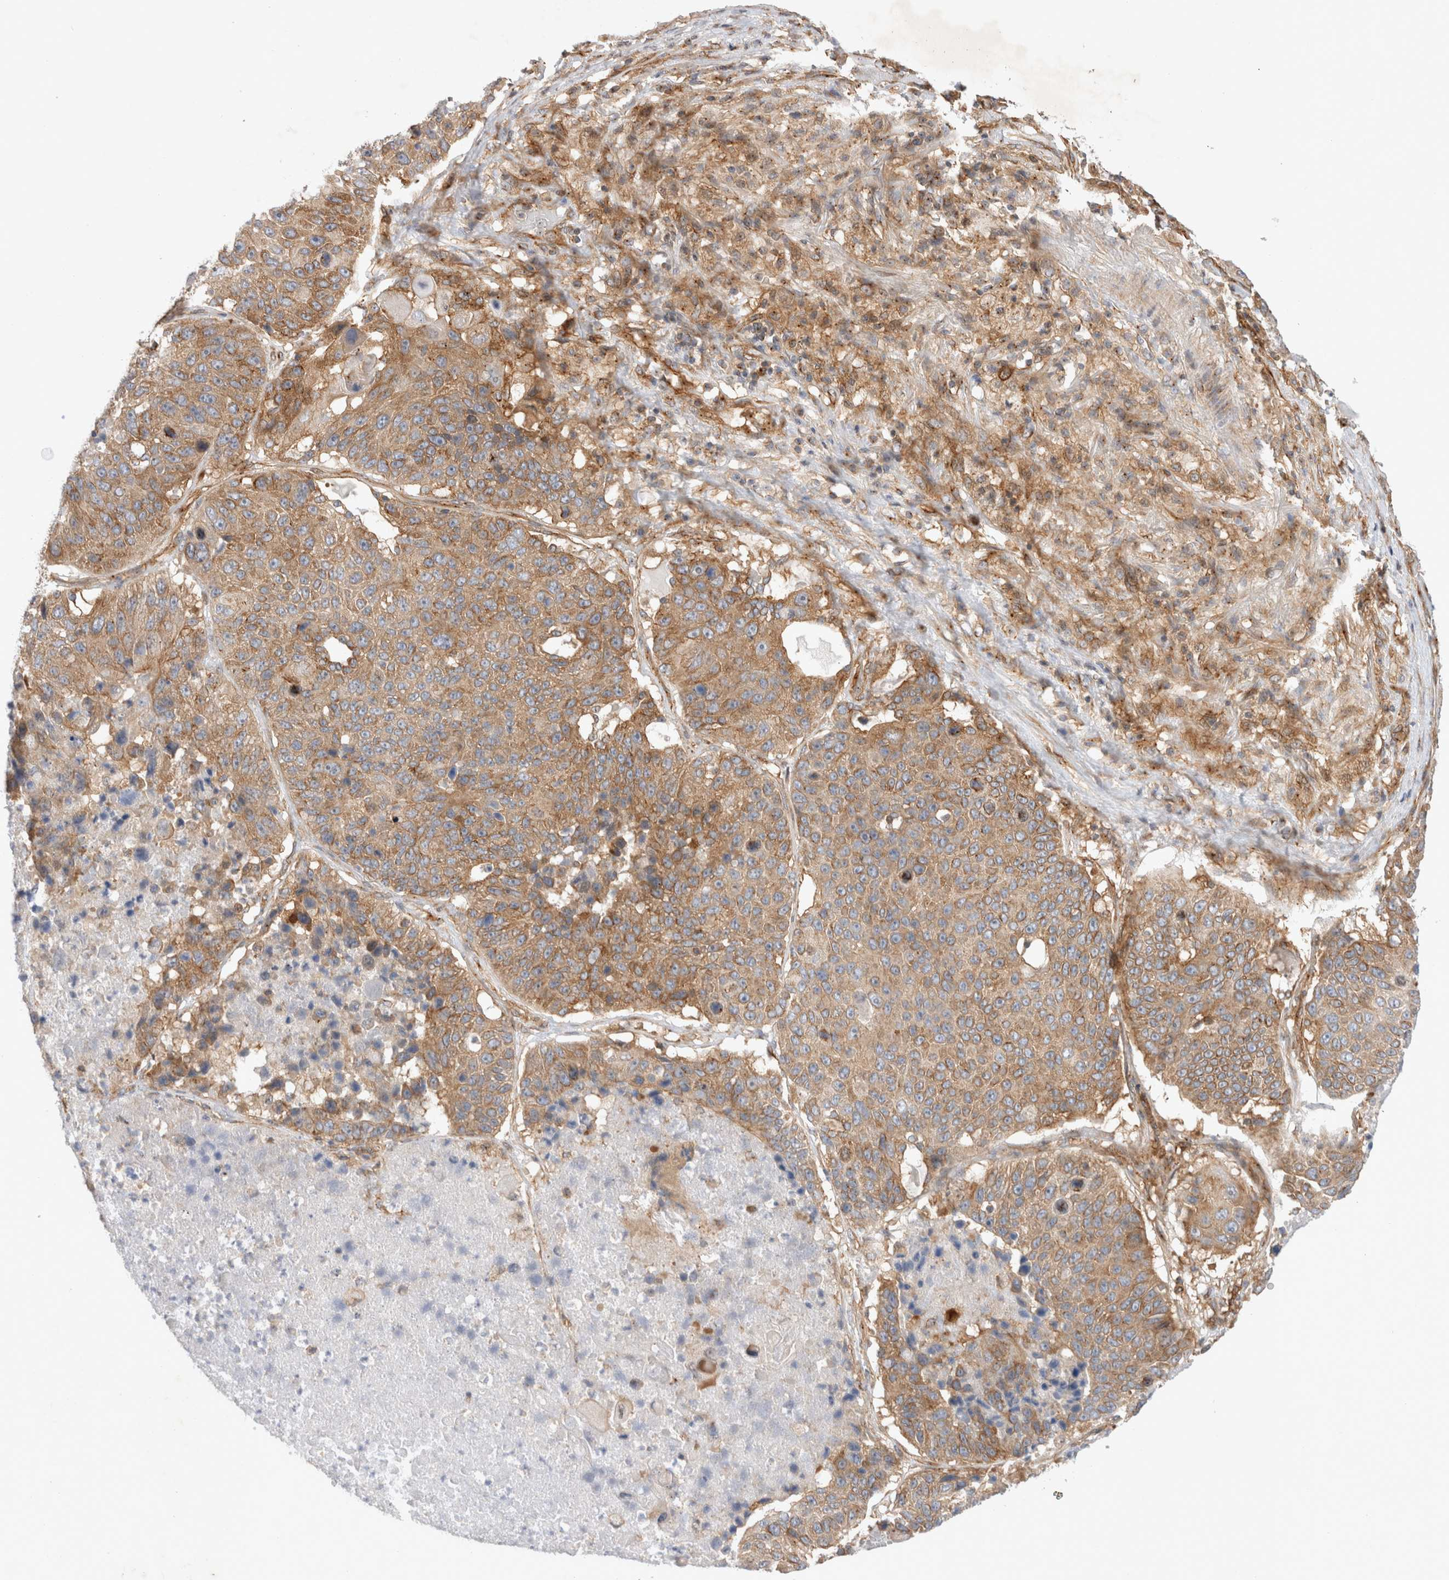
{"staining": {"intensity": "moderate", "quantity": ">75%", "location": "cytoplasmic/membranous"}, "tissue": "lung cancer", "cell_type": "Tumor cells", "image_type": "cancer", "snomed": [{"axis": "morphology", "description": "Squamous cell carcinoma, NOS"}, {"axis": "topography", "description": "Lung"}], "caption": "Human lung cancer (squamous cell carcinoma) stained for a protein (brown) reveals moderate cytoplasmic/membranous positive positivity in about >75% of tumor cells.", "gene": "GPR150", "patient": {"sex": "male", "age": 61}}